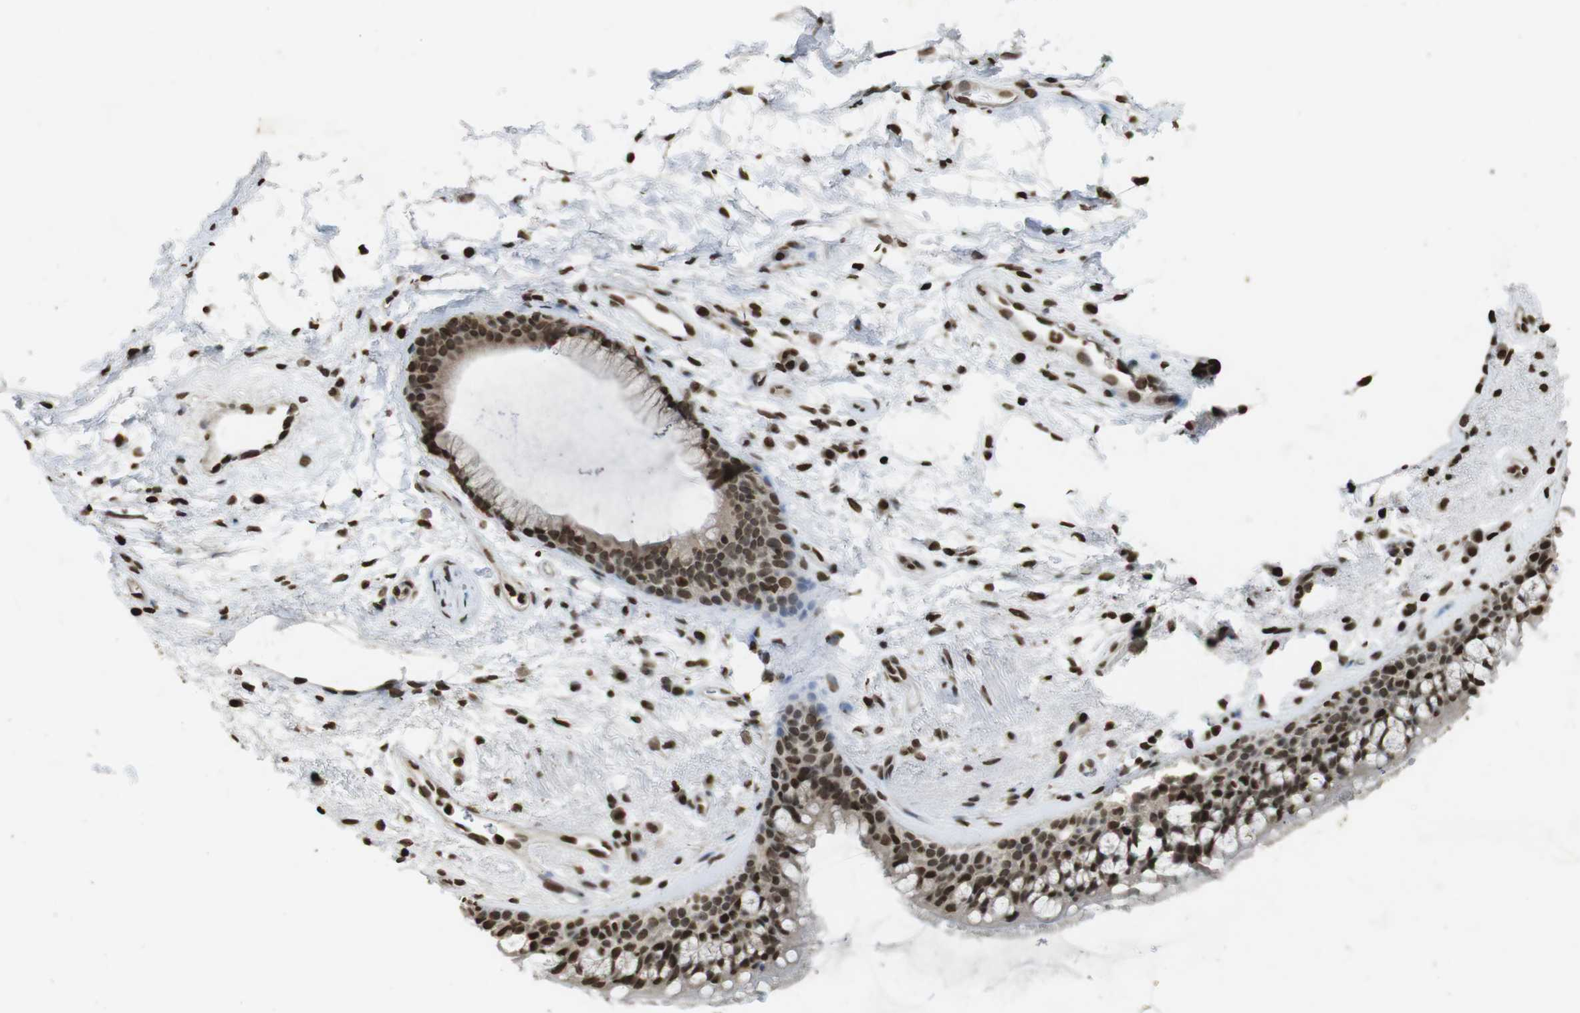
{"staining": {"intensity": "strong", "quantity": ">75%", "location": "cytoplasmic/membranous"}, "tissue": "bronchus", "cell_type": "Respiratory epithelial cells", "image_type": "normal", "snomed": [{"axis": "morphology", "description": "Normal tissue, NOS"}, {"axis": "topography", "description": "Bronchus"}], "caption": "The image exhibits immunohistochemical staining of normal bronchus. There is strong cytoplasmic/membranous positivity is appreciated in approximately >75% of respiratory epithelial cells. The staining was performed using DAB, with brown indicating positive protein expression. Nuclei are stained blue with hematoxylin.", "gene": "FOXA3", "patient": {"sex": "female", "age": 54}}